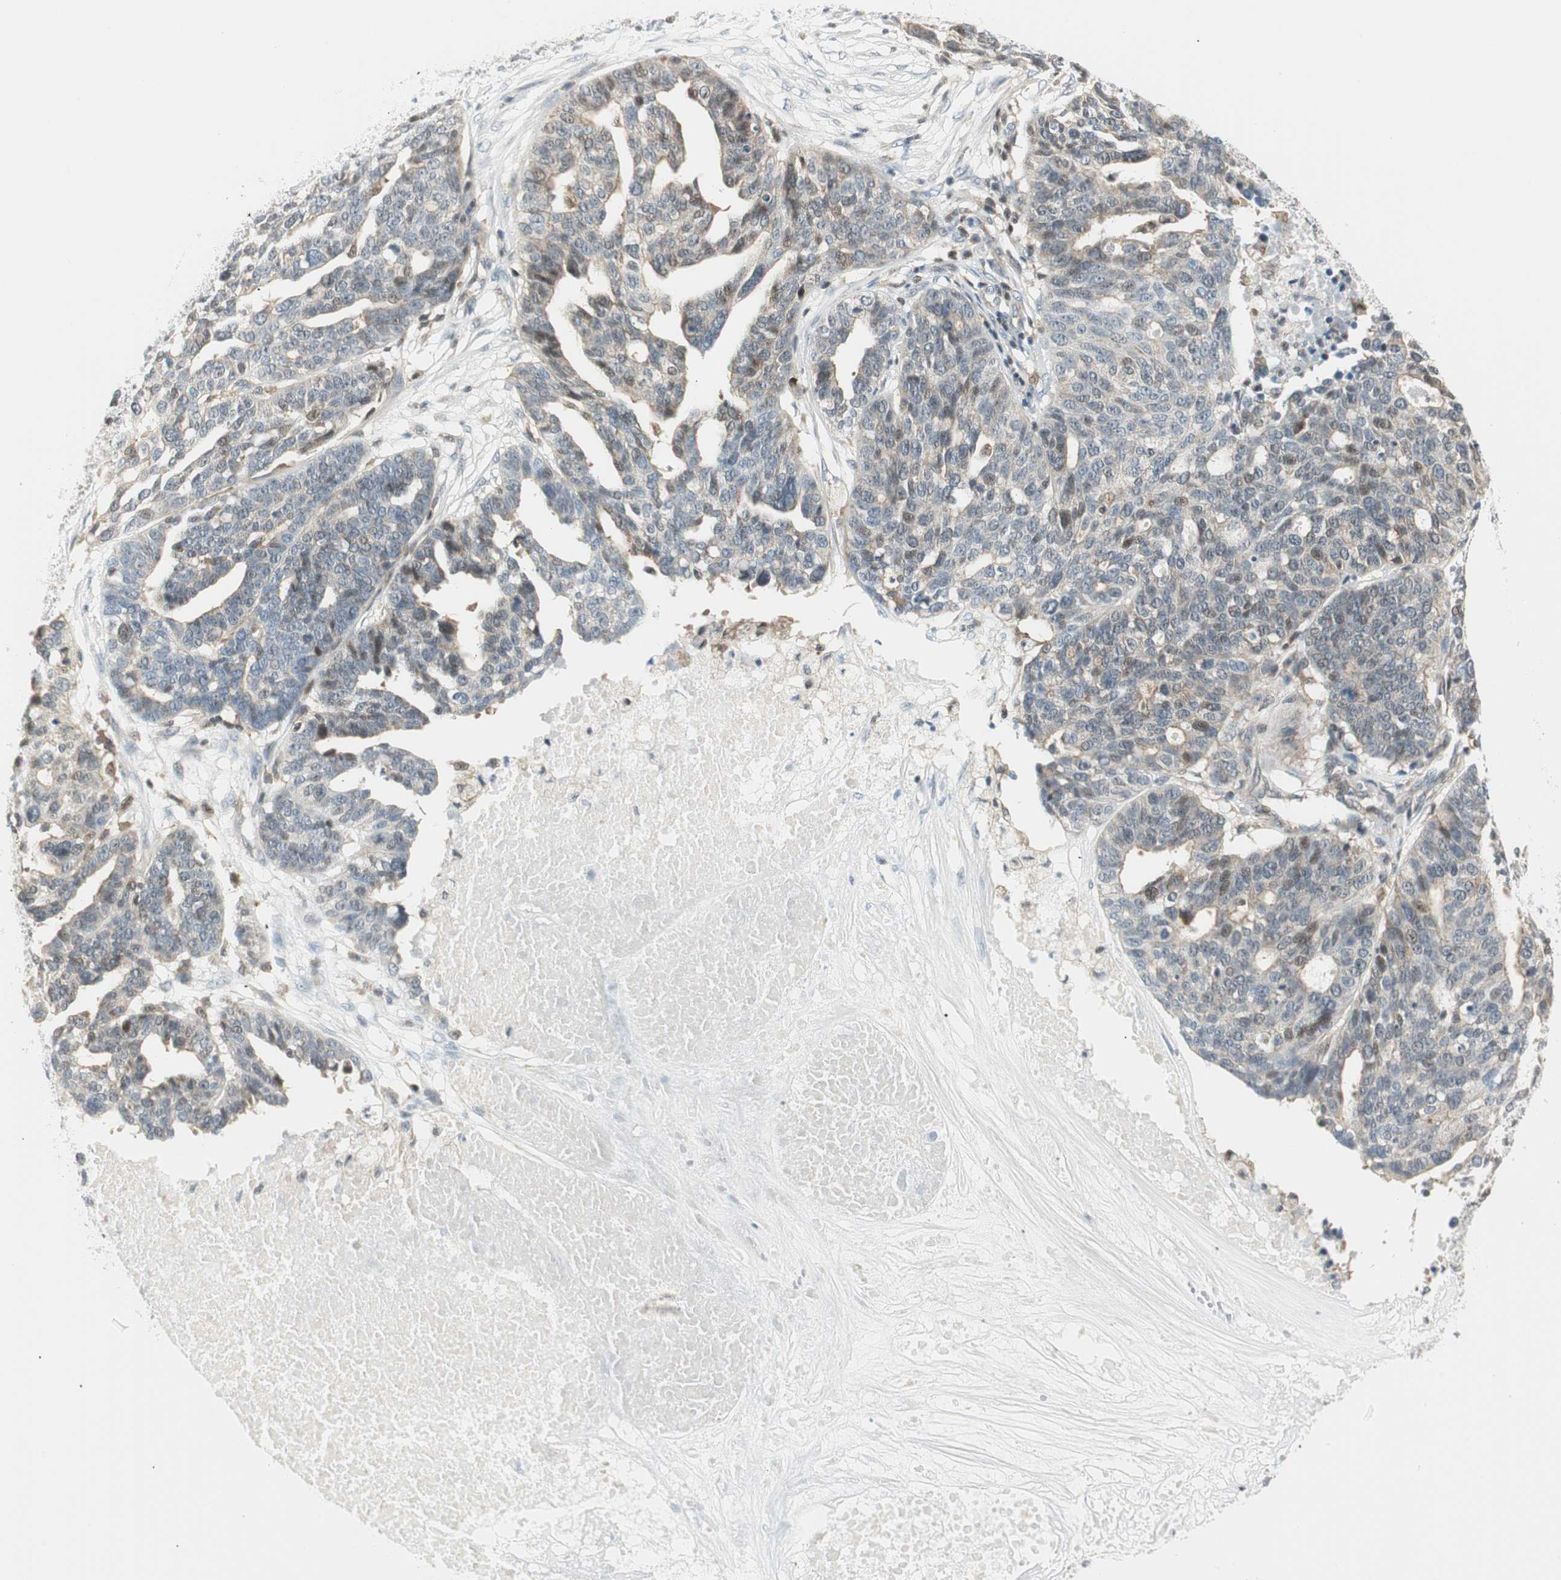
{"staining": {"intensity": "weak", "quantity": "<25%", "location": "cytoplasmic/membranous,nuclear"}, "tissue": "ovarian cancer", "cell_type": "Tumor cells", "image_type": "cancer", "snomed": [{"axis": "morphology", "description": "Cystadenocarcinoma, serous, NOS"}, {"axis": "topography", "description": "Ovary"}], "caption": "This is an IHC image of human ovarian cancer (serous cystadenocarcinoma). There is no expression in tumor cells.", "gene": "PPP1CA", "patient": {"sex": "female", "age": 59}}